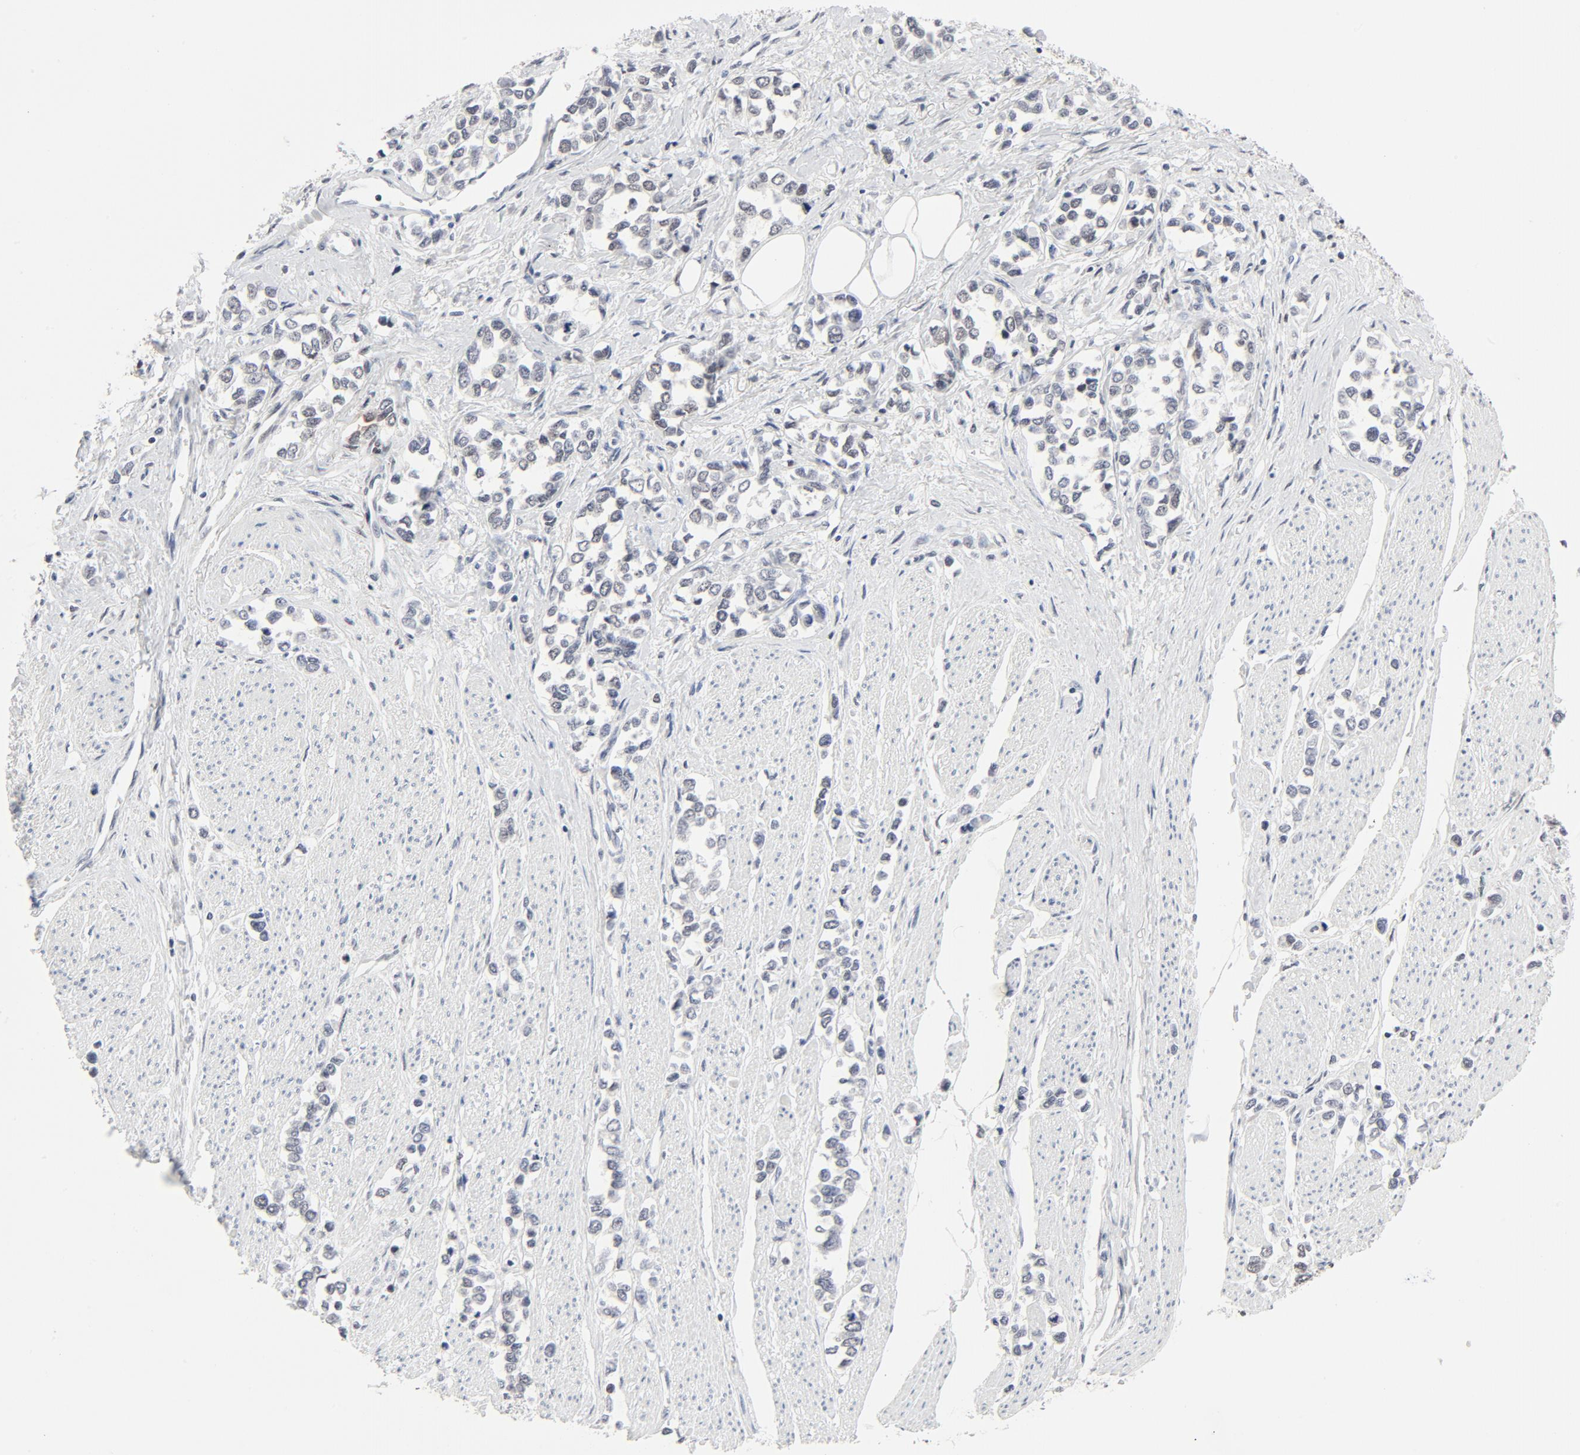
{"staining": {"intensity": "weak", "quantity": "<25%", "location": "nuclear"}, "tissue": "stomach cancer", "cell_type": "Tumor cells", "image_type": "cancer", "snomed": [{"axis": "morphology", "description": "Adenocarcinoma, NOS"}, {"axis": "topography", "description": "Stomach, upper"}], "caption": "This is an IHC histopathology image of stomach cancer. There is no positivity in tumor cells.", "gene": "GTF2H1", "patient": {"sex": "male", "age": 76}}